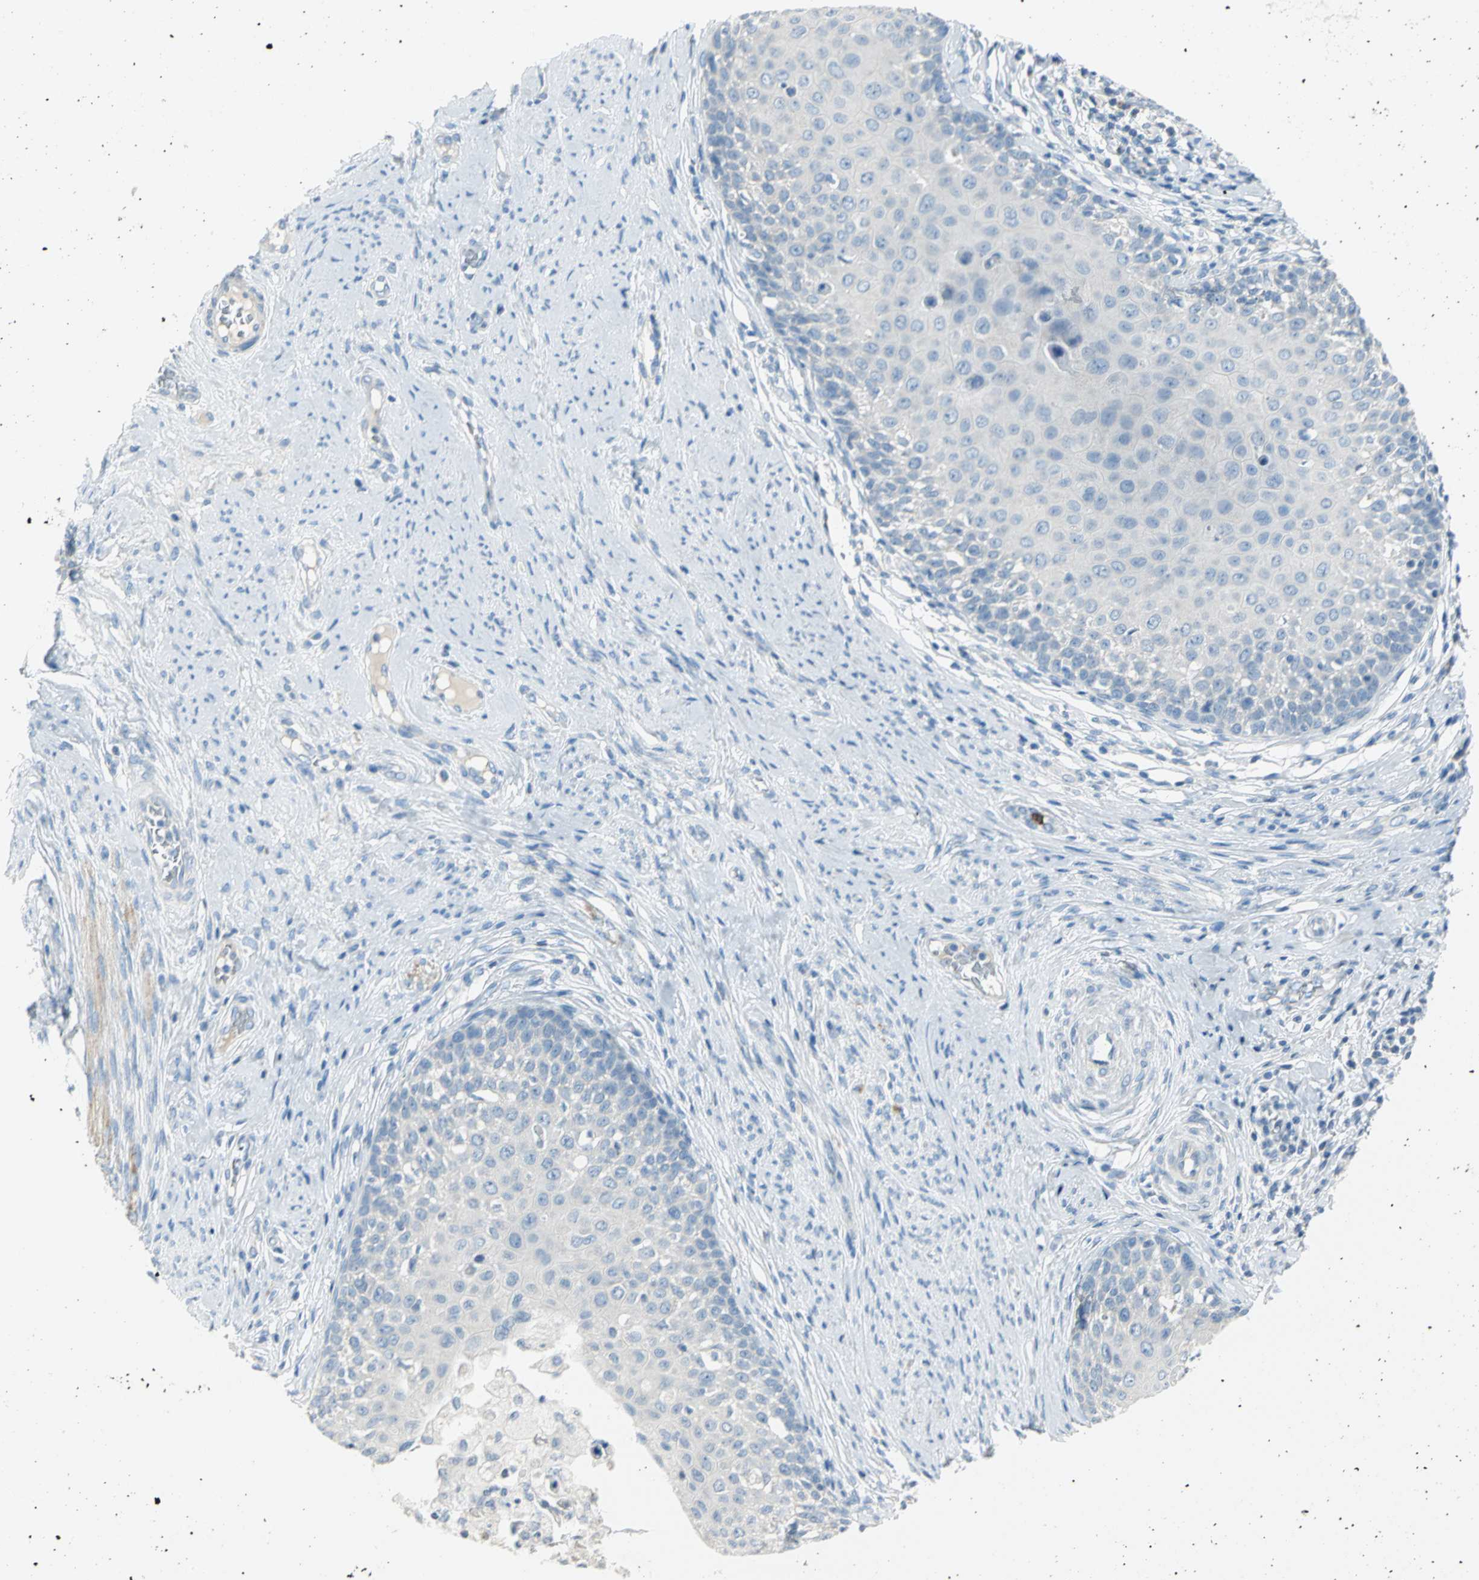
{"staining": {"intensity": "weak", "quantity": "25%-75%", "location": "cytoplasmic/membranous"}, "tissue": "cervical cancer", "cell_type": "Tumor cells", "image_type": "cancer", "snomed": [{"axis": "morphology", "description": "Squamous cell carcinoma, NOS"}, {"axis": "morphology", "description": "Adenocarcinoma, NOS"}, {"axis": "topography", "description": "Cervix"}], "caption": "An IHC image of neoplastic tissue is shown. Protein staining in brown shows weak cytoplasmic/membranous positivity in cervical cancer within tumor cells. Nuclei are stained in blue.", "gene": "ALOX15", "patient": {"sex": "female", "age": 52}}